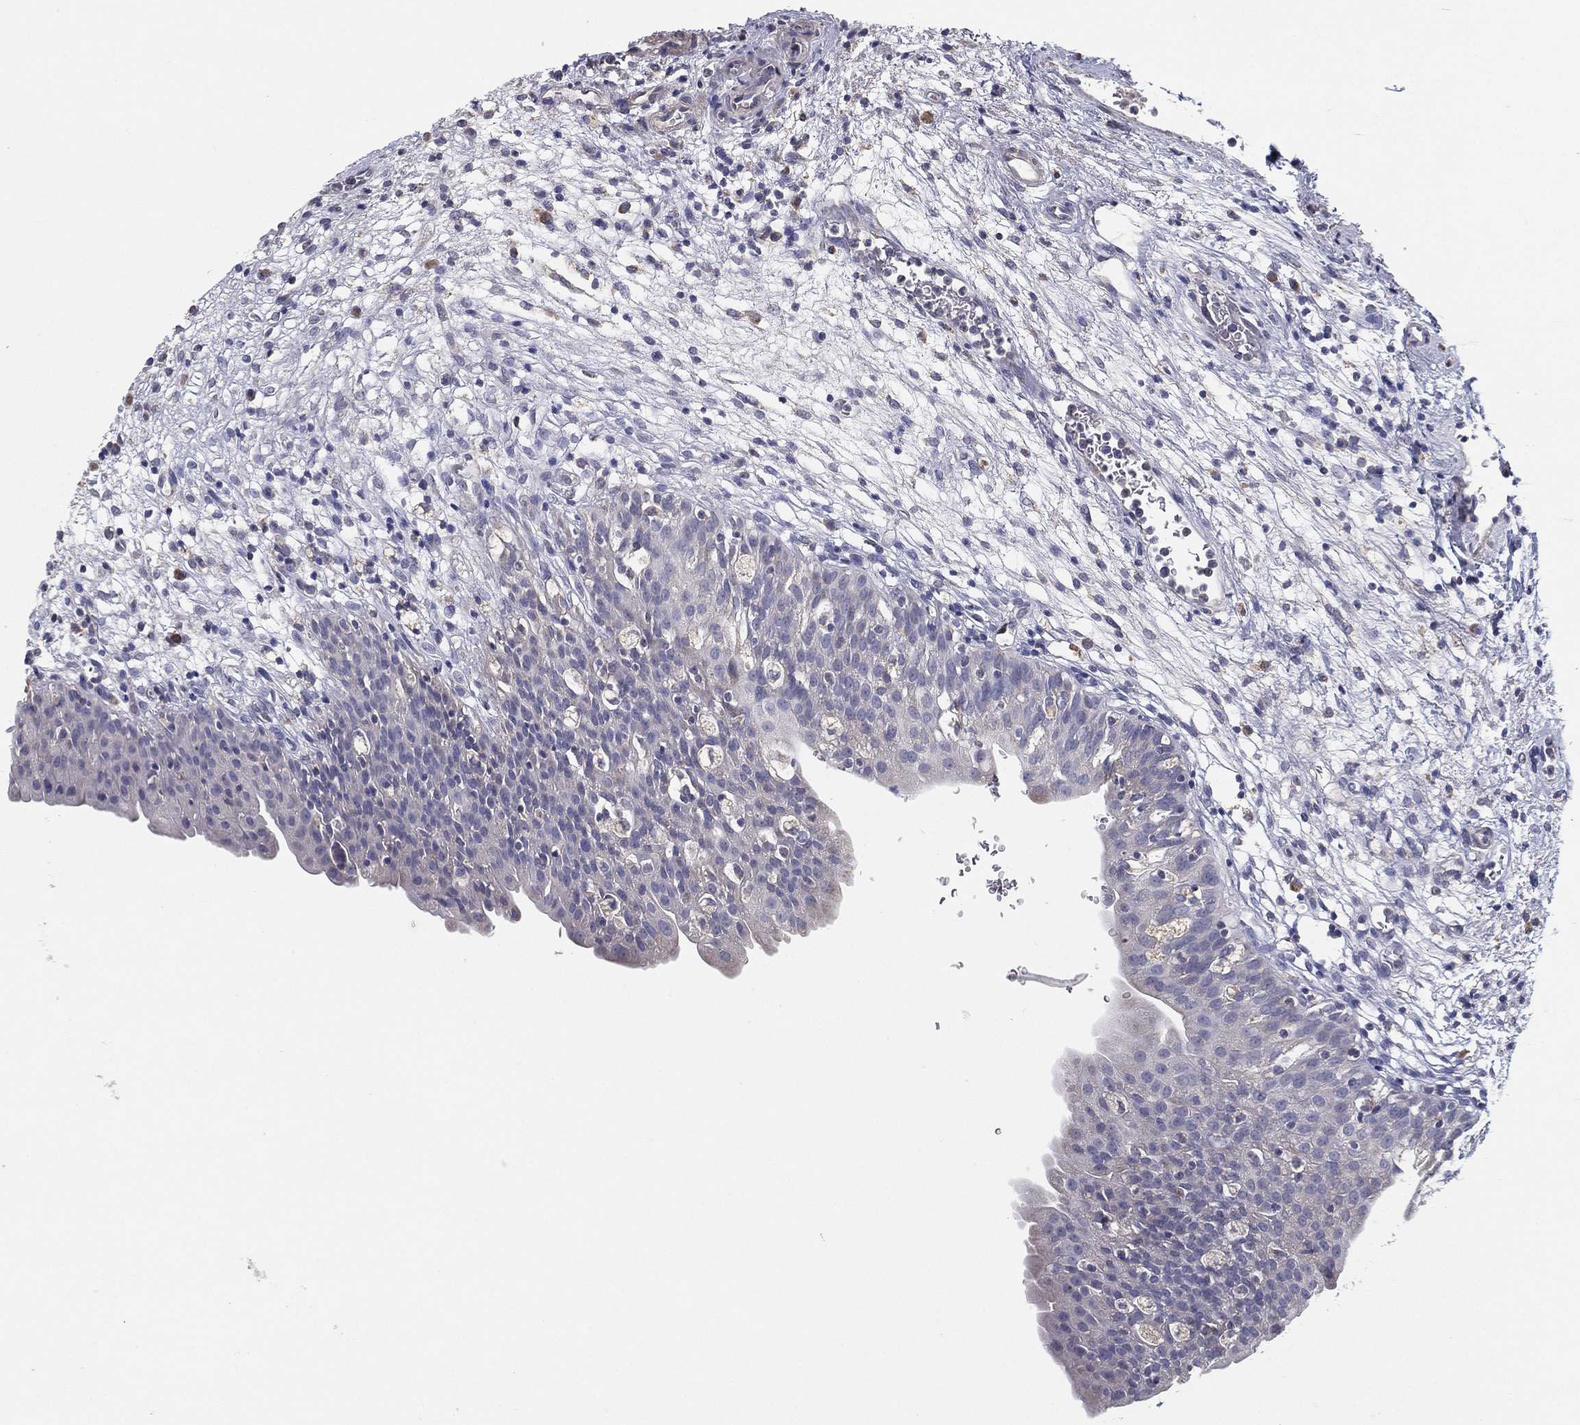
{"staining": {"intensity": "negative", "quantity": "none", "location": "none"}, "tissue": "urinary bladder", "cell_type": "Urothelial cells", "image_type": "normal", "snomed": [{"axis": "morphology", "description": "Normal tissue, NOS"}, {"axis": "topography", "description": "Urinary bladder"}], "caption": "DAB (3,3'-diaminobenzidine) immunohistochemical staining of benign urinary bladder displays no significant staining in urothelial cells.", "gene": "PCSK1", "patient": {"sex": "male", "age": 76}}